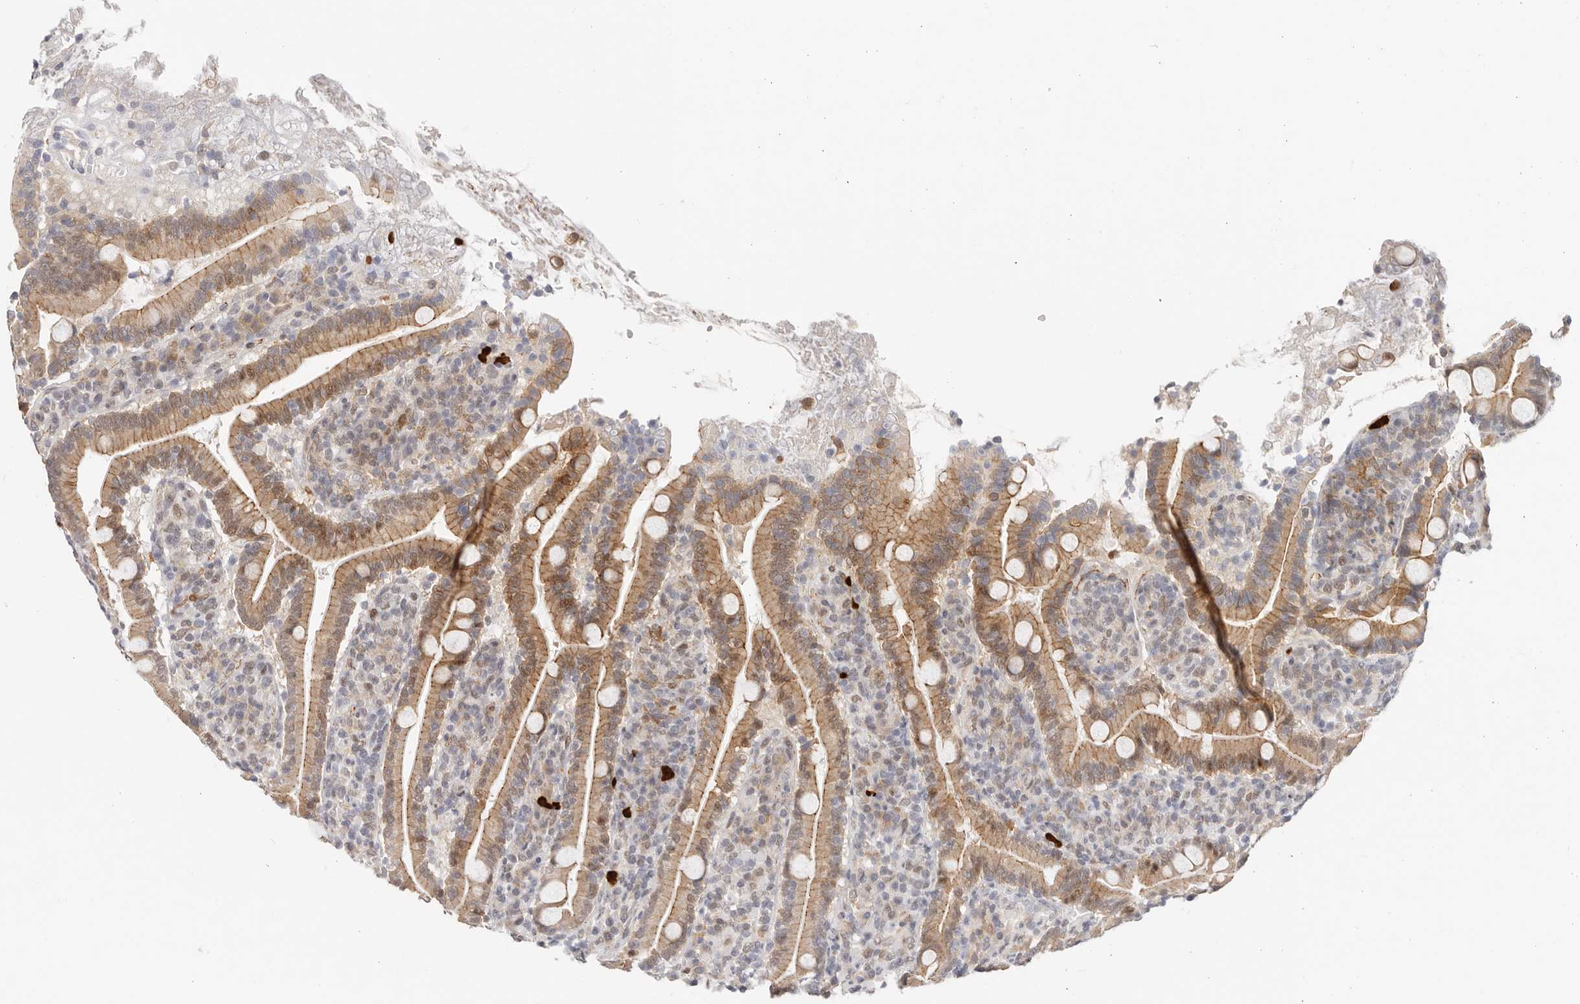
{"staining": {"intensity": "moderate", "quantity": ">75%", "location": "cytoplasmic/membranous,nuclear"}, "tissue": "duodenum", "cell_type": "Glandular cells", "image_type": "normal", "snomed": [{"axis": "morphology", "description": "Normal tissue, NOS"}, {"axis": "topography", "description": "Duodenum"}], "caption": "A high-resolution histopathology image shows immunohistochemistry (IHC) staining of normal duodenum, which reveals moderate cytoplasmic/membranous,nuclear staining in approximately >75% of glandular cells.", "gene": "AFDN", "patient": {"sex": "male", "age": 35}}